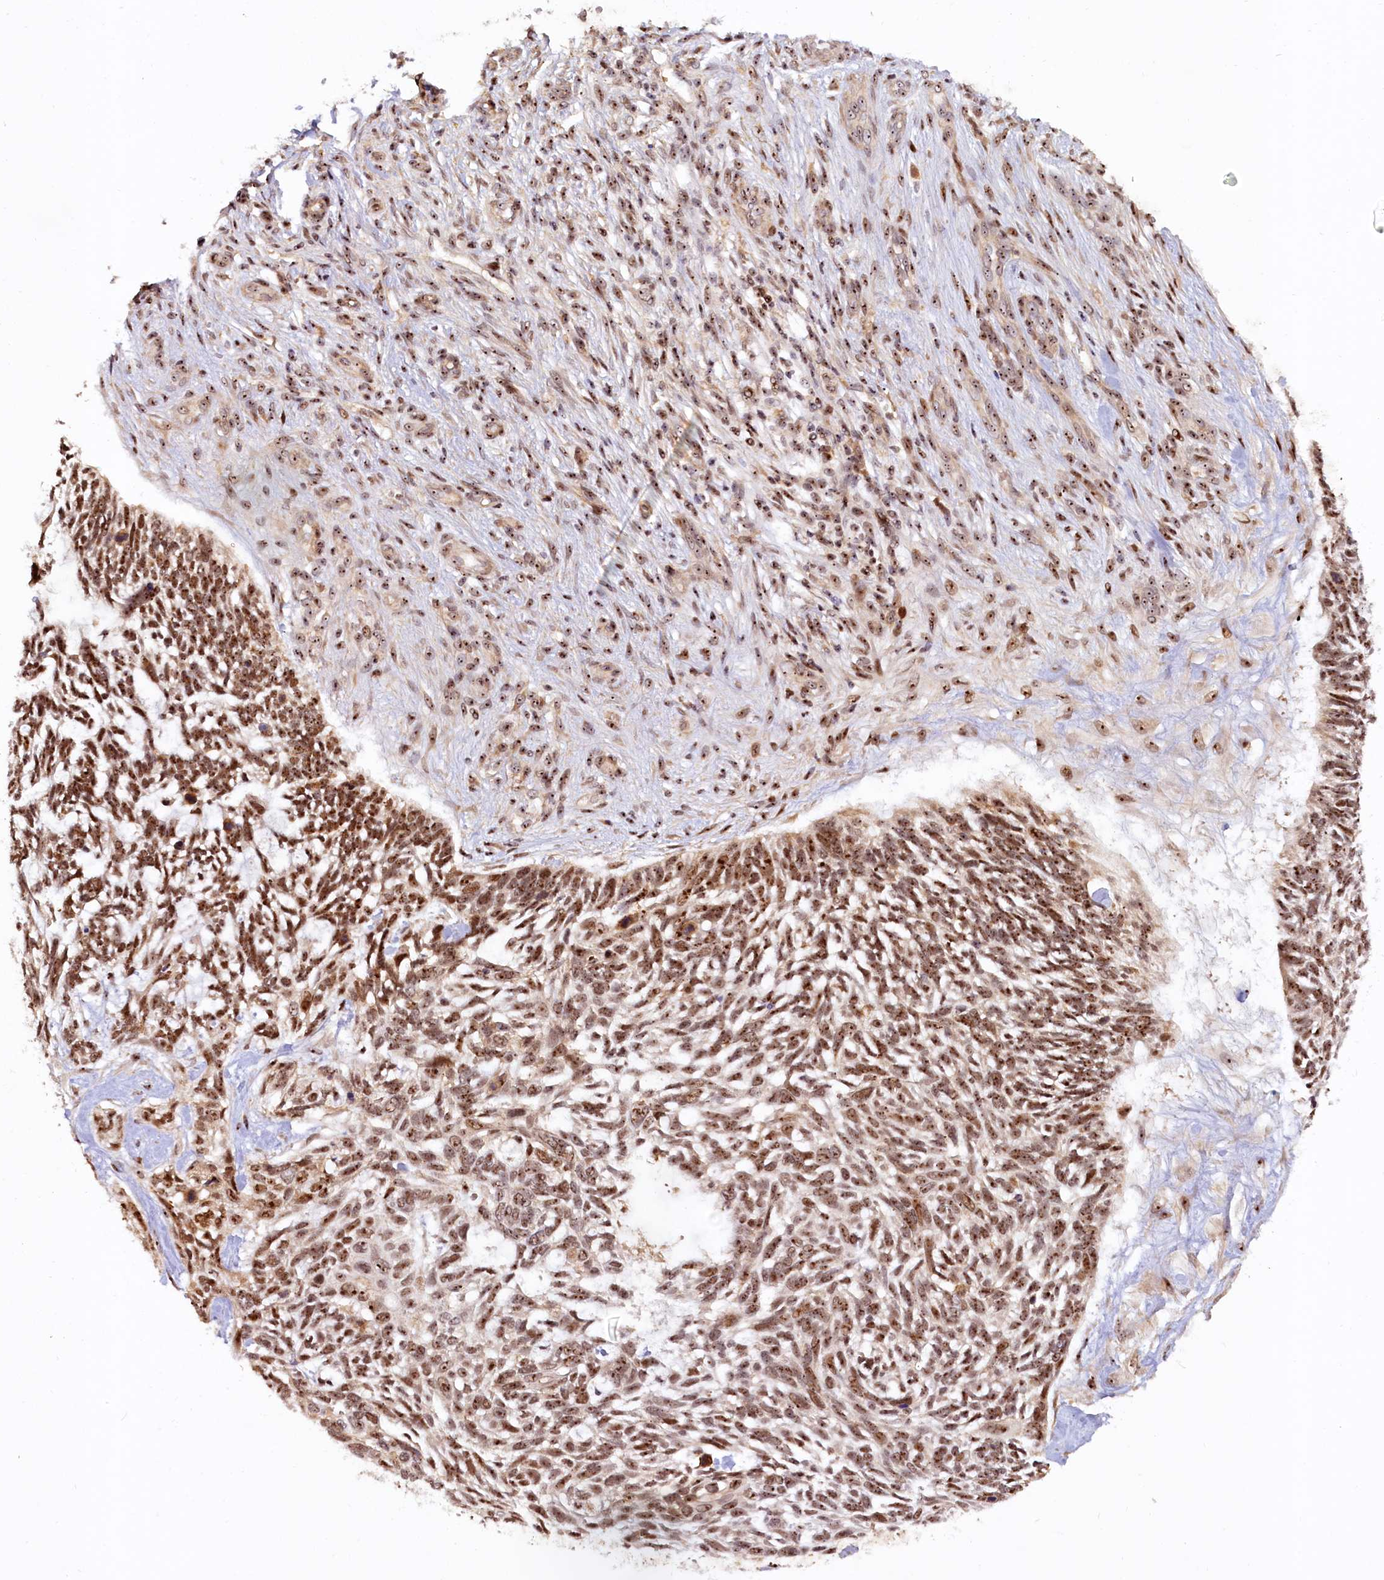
{"staining": {"intensity": "moderate", "quantity": ">75%", "location": "nuclear"}, "tissue": "skin cancer", "cell_type": "Tumor cells", "image_type": "cancer", "snomed": [{"axis": "morphology", "description": "Basal cell carcinoma"}, {"axis": "topography", "description": "Skin"}], "caption": "Immunohistochemical staining of skin basal cell carcinoma reveals medium levels of moderate nuclear protein positivity in approximately >75% of tumor cells. The staining was performed using DAB to visualize the protein expression in brown, while the nuclei were stained in blue with hematoxylin (Magnification: 20x).", "gene": "TCOF1", "patient": {"sex": "male", "age": 88}}